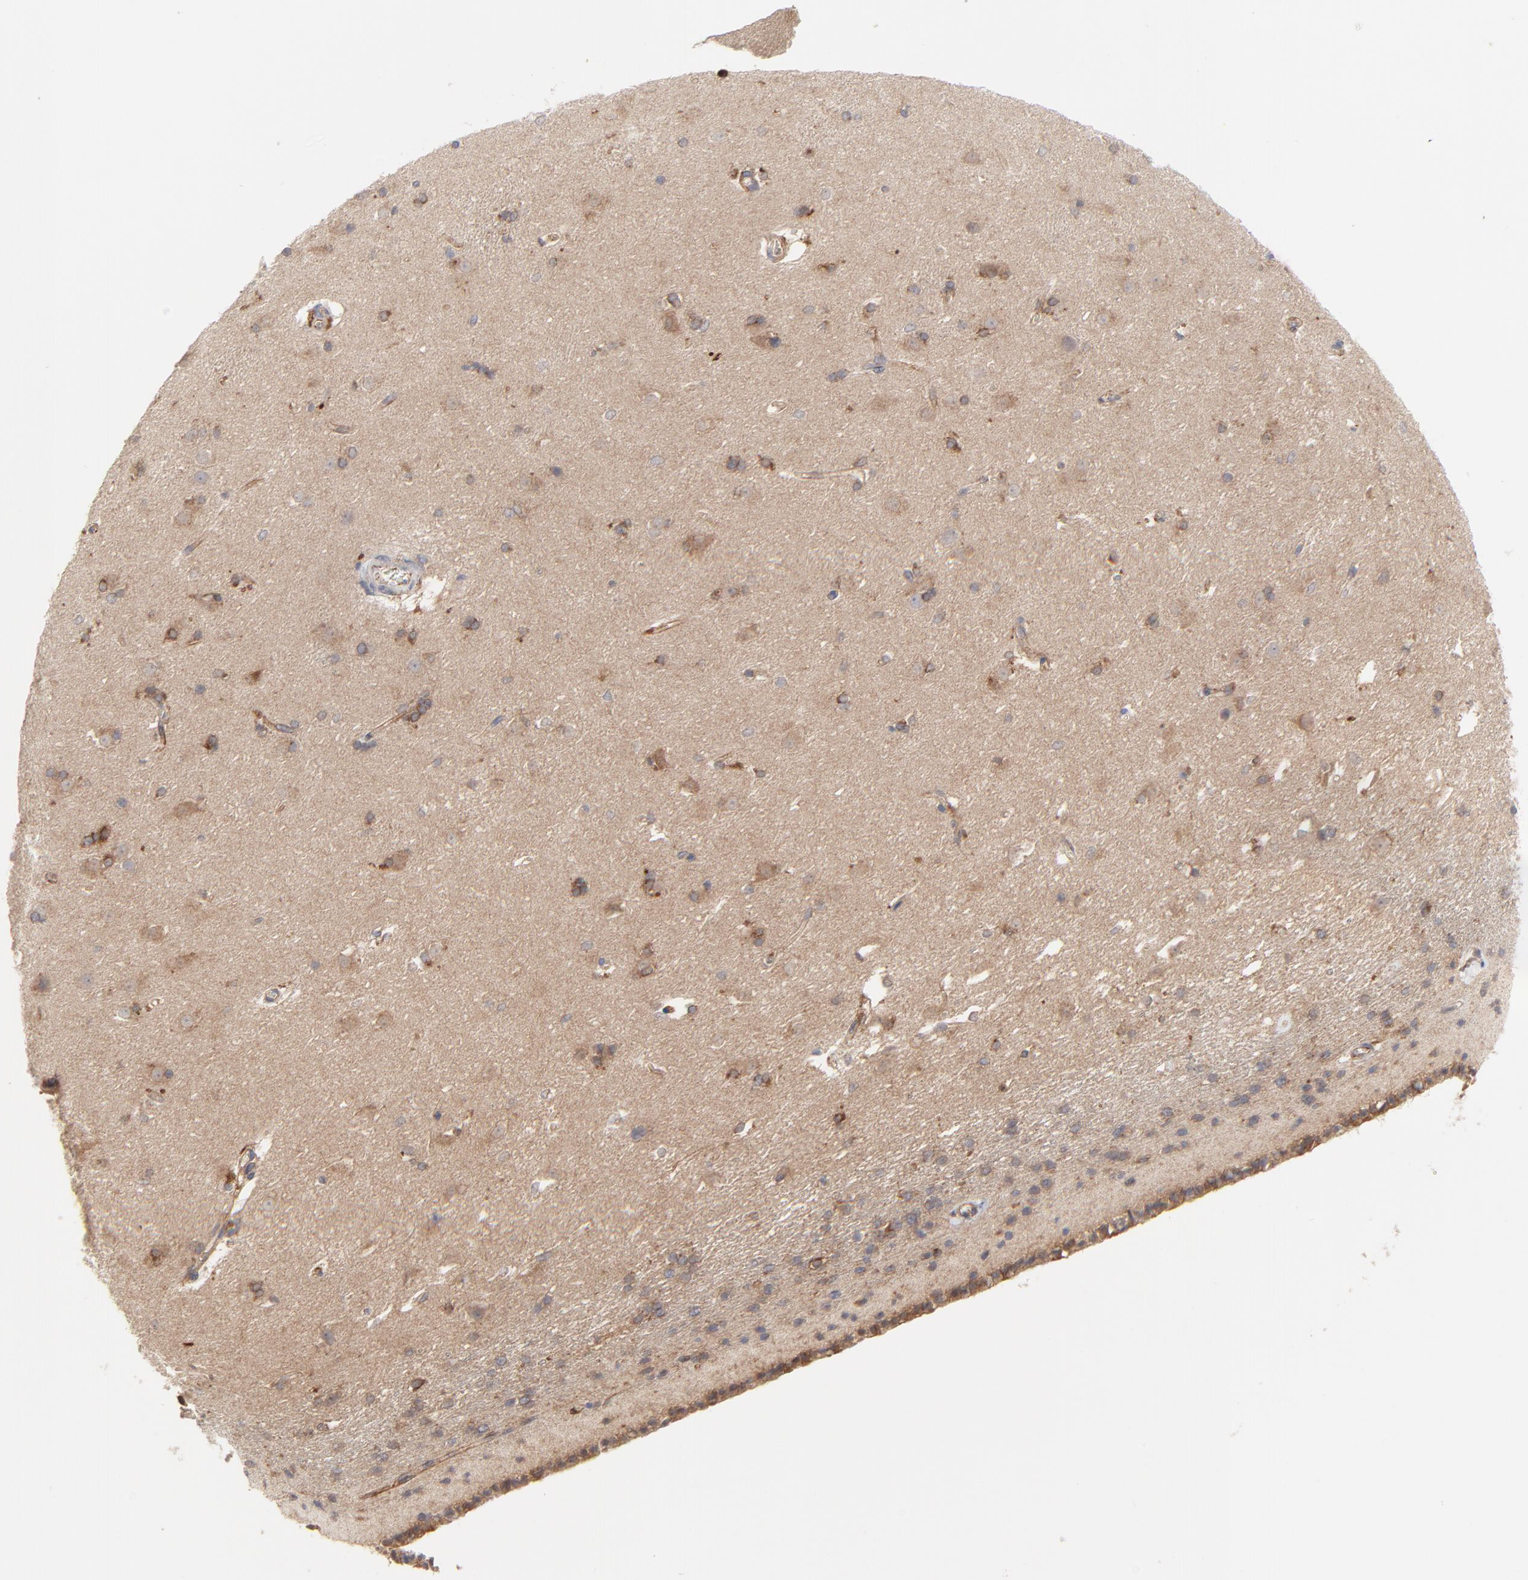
{"staining": {"intensity": "moderate", "quantity": "25%-75%", "location": "cytoplasmic/membranous"}, "tissue": "caudate", "cell_type": "Glial cells", "image_type": "normal", "snomed": [{"axis": "morphology", "description": "Normal tissue, NOS"}, {"axis": "topography", "description": "Lateral ventricle wall"}], "caption": "Protein expression analysis of benign caudate exhibits moderate cytoplasmic/membranous positivity in approximately 25%-75% of glial cells. (Brightfield microscopy of DAB IHC at high magnification).", "gene": "RAB9A", "patient": {"sex": "female", "age": 19}}